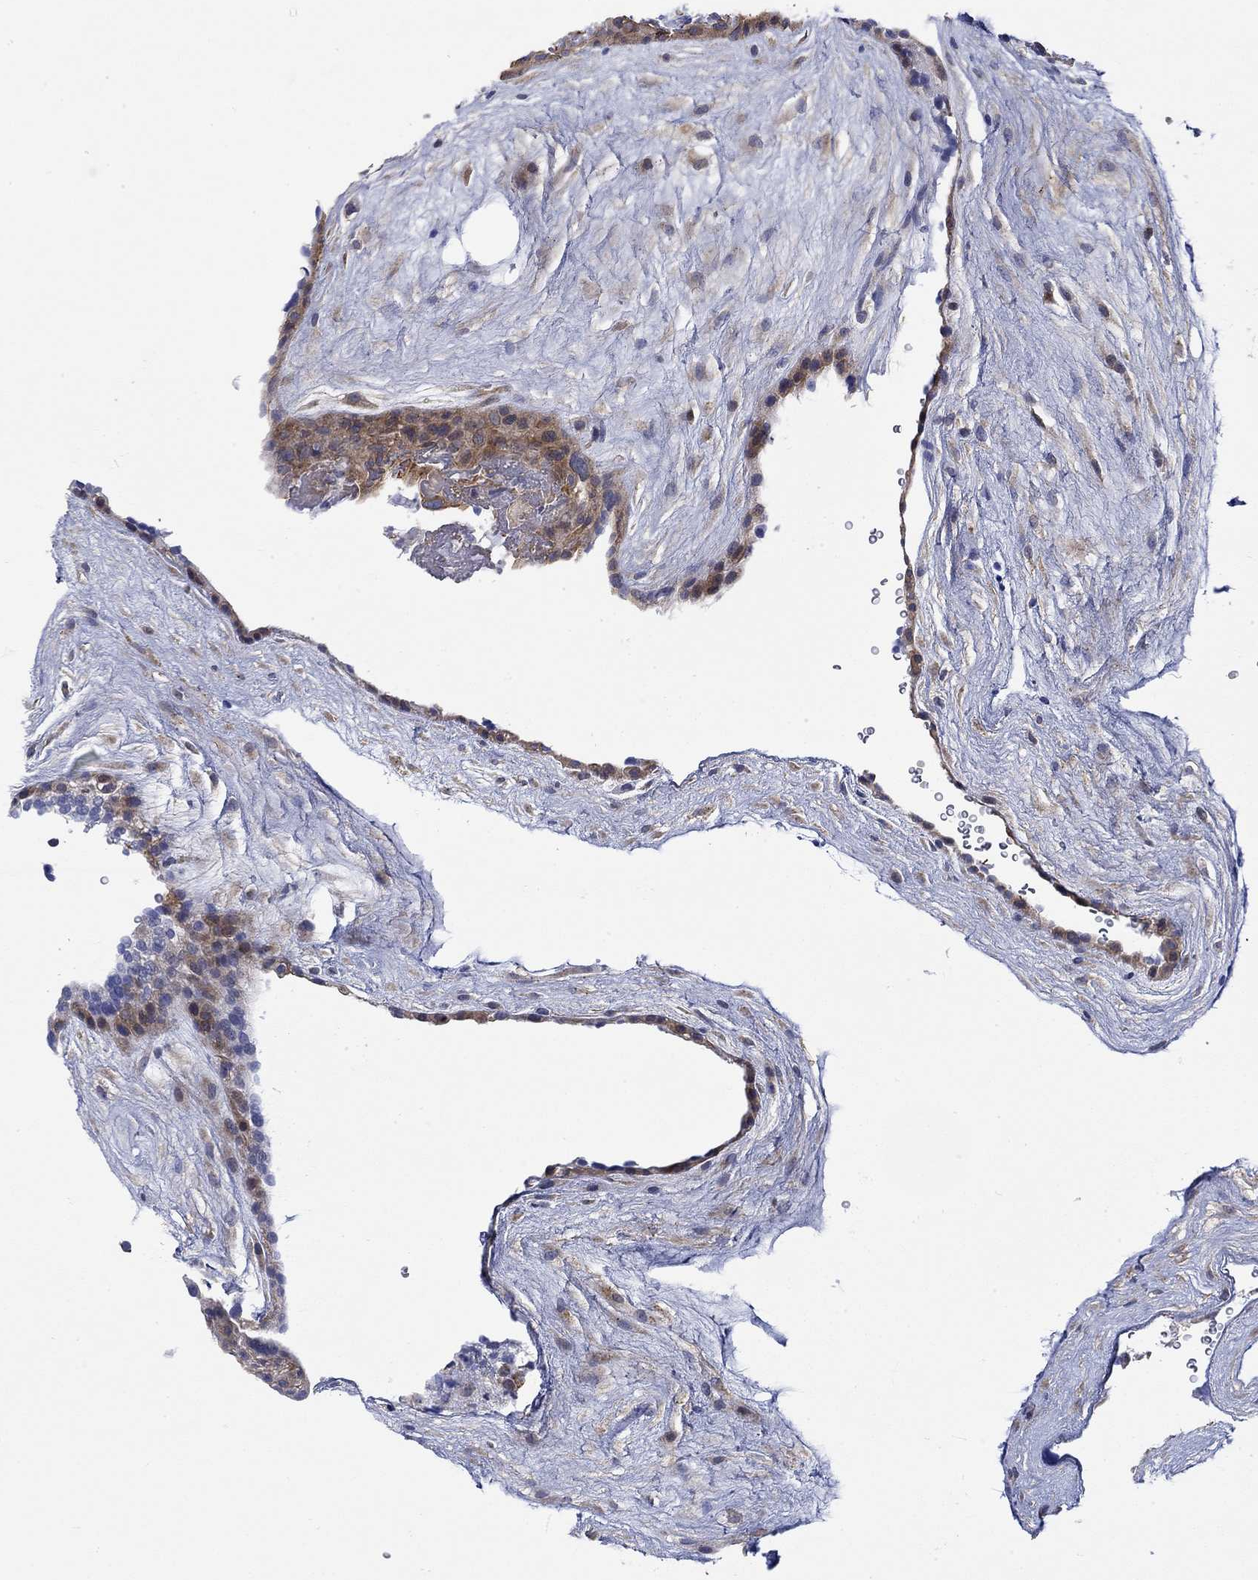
{"staining": {"intensity": "negative", "quantity": "none", "location": "none"}, "tissue": "placenta", "cell_type": "Decidual cells", "image_type": "normal", "snomed": [{"axis": "morphology", "description": "Normal tissue, NOS"}, {"axis": "topography", "description": "Placenta"}], "caption": "Histopathology image shows no protein staining in decidual cells of unremarkable placenta. (Immunohistochemistry, brightfield microscopy, high magnification).", "gene": "SCN7A", "patient": {"sex": "female", "age": 19}}